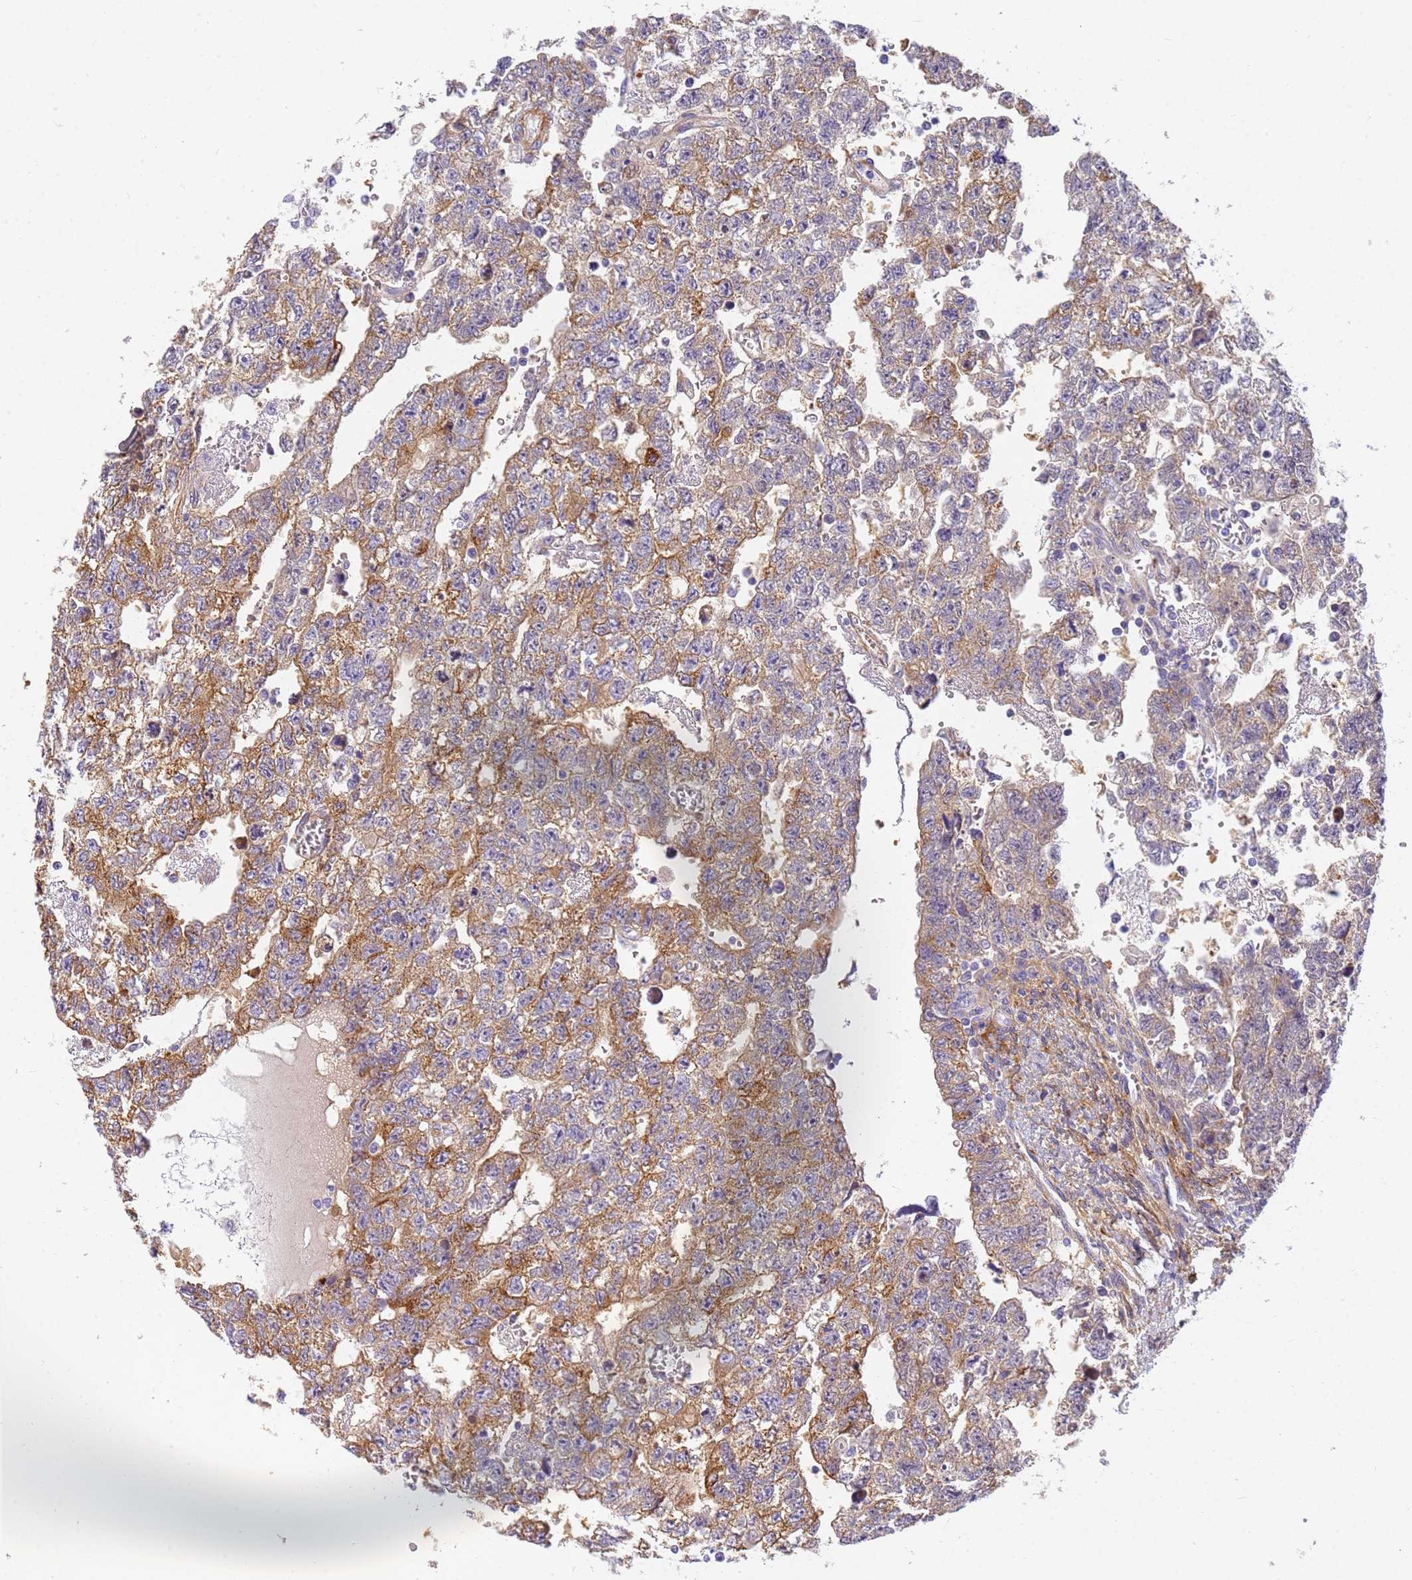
{"staining": {"intensity": "moderate", "quantity": "25%-75%", "location": "cytoplasmic/membranous"}, "tissue": "testis cancer", "cell_type": "Tumor cells", "image_type": "cancer", "snomed": [{"axis": "morphology", "description": "Seminoma, NOS"}, {"axis": "morphology", "description": "Carcinoma, Embryonal, NOS"}, {"axis": "topography", "description": "Testis"}], "caption": "IHC of seminoma (testis) demonstrates medium levels of moderate cytoplasmic/membranous staining in about 25%-75% of tumor cells.", "gene": "MVB12A", "patient": {"sex": "male", "age": 38}}